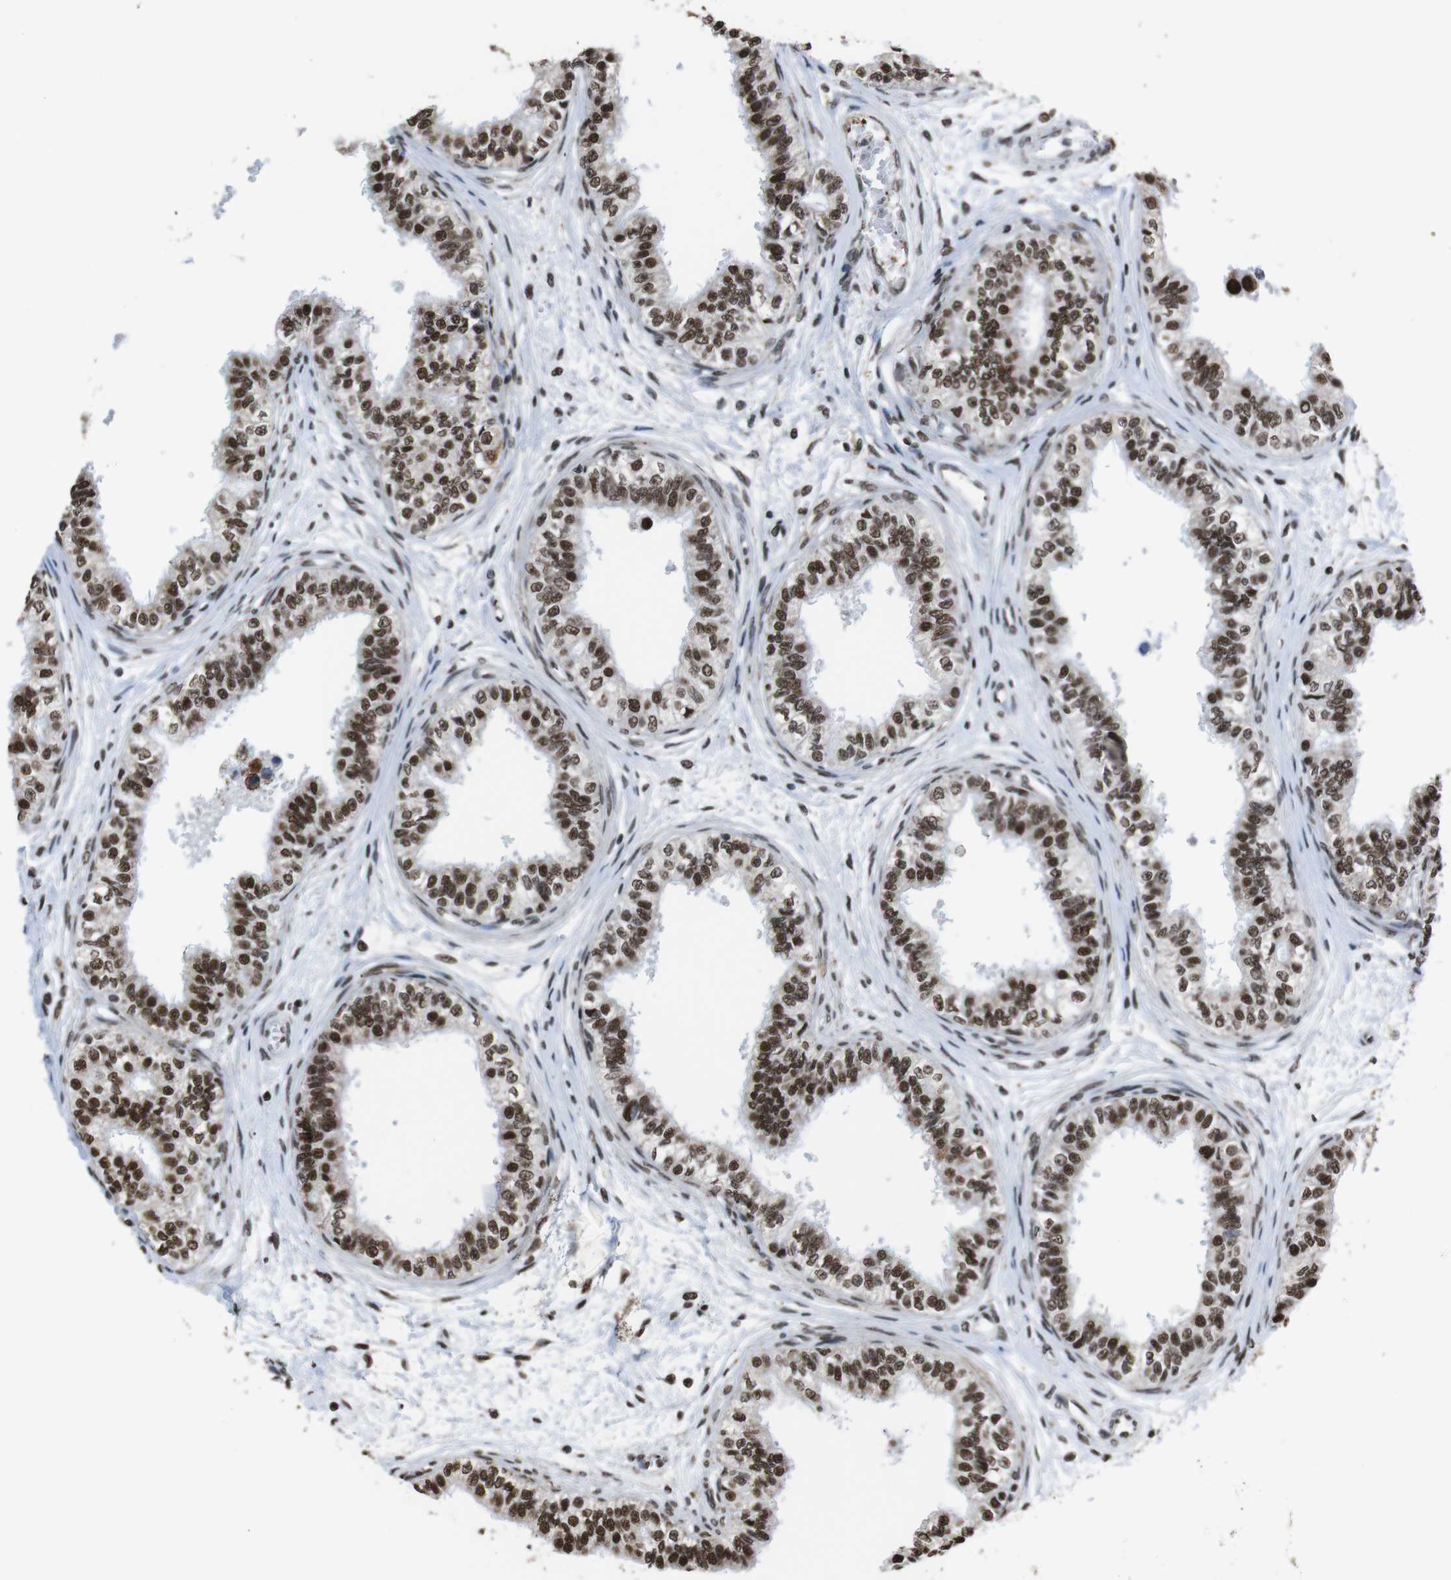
{"staining": {"intensity": "strong", "quantity": ">75%", "location": "nuclear"}, "tissue": "epididymis", "cell_type": "Glandular cells", "image_type": "normal", "snomed": [{"axis": "morphology", "description": "Normal tissue, NOS"}, {"axis": "morphology", "description": "Adenocarcinoma, metastatic, NOS"}, {"axis": "topography", "description": "Testis"}, {"axis": "topography", "description": "Epididymis"}], "caption": "This is an image of immunohistochemistry (IHC) staining of normal epididymis, which shows strong expression in the nuclear of glandular cells.", "gene": "ROMO1", "patient": {"sex": "male", "age": 26}}